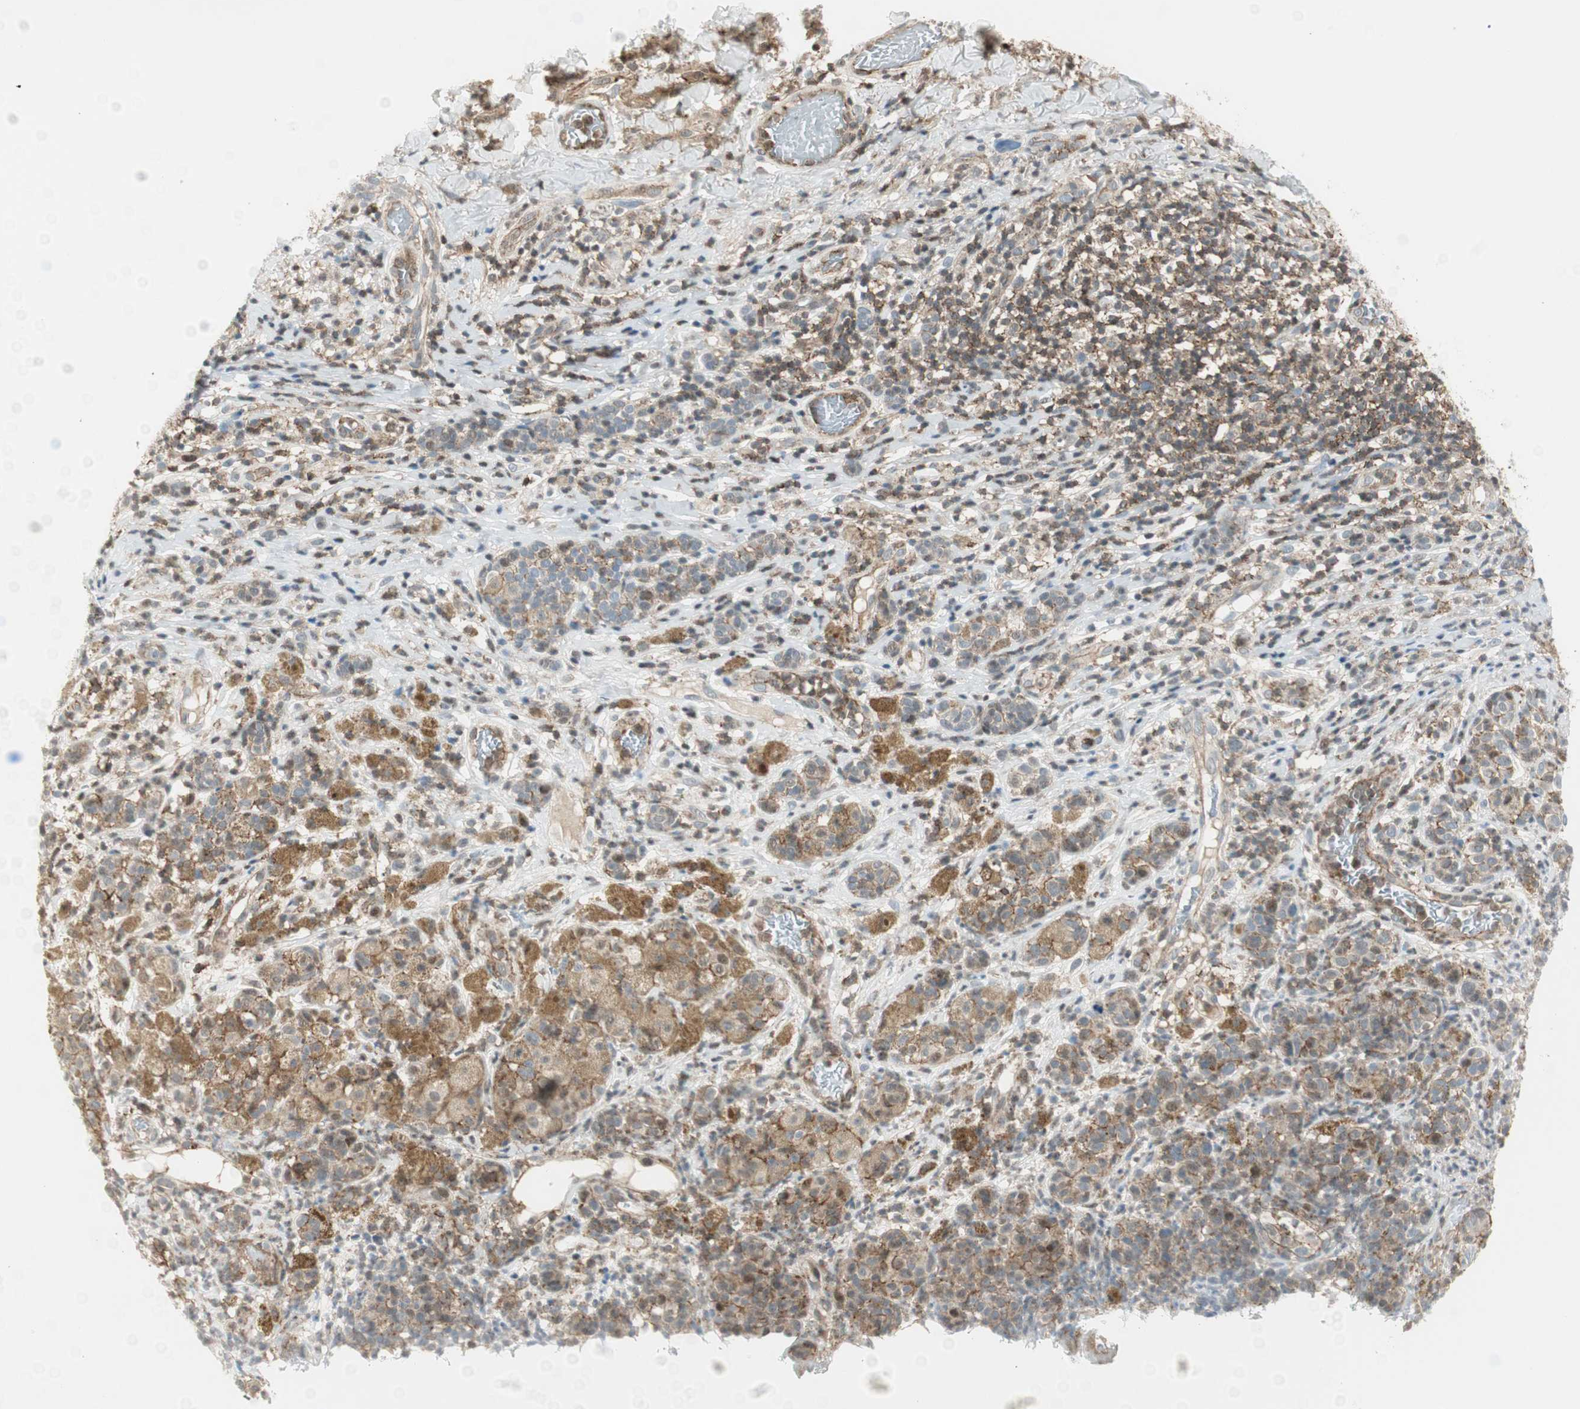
{"staining": {"intensity": "moderate", "quantity": ">75%", "location": "cytoplasmic/membranous"}, "tissue": "melanoma", "cell_type": "Tumor cells", "image_type": "cancer", "snomed": [{"axis": "morphology", "description": "Malignant melanoma, NOS"}, {"axis": "topography", "description": "Skin"}], "caption": "Tumor cells exhibit moderate cytoplasmic/membranous staining in about >75% of cells in malignant melanoma.", "gene": "PPP1CA", "patient": {"sex": "male", "age": 64}}